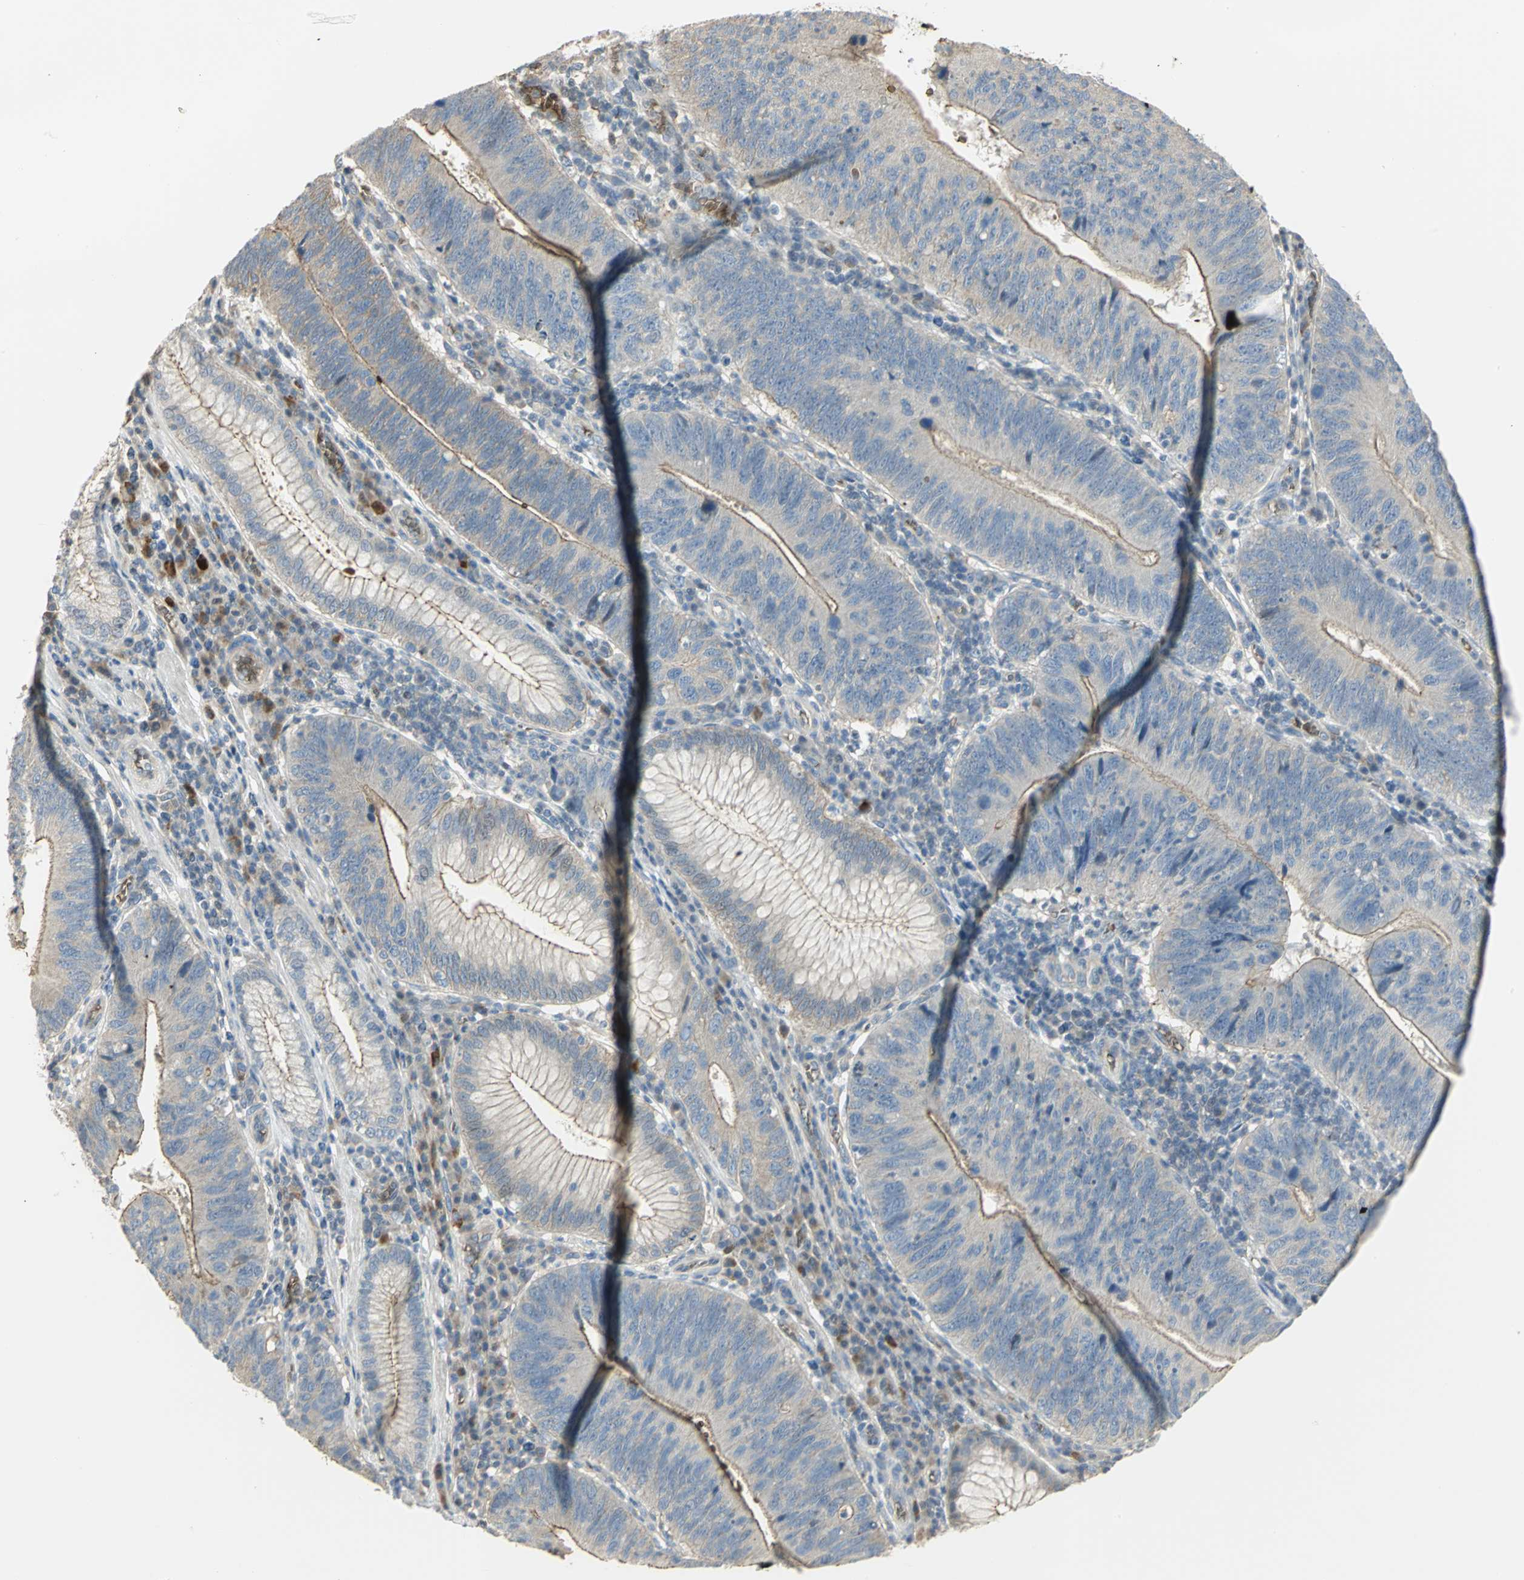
{"staining": {"intensity": "weak", "quantity": ">75%", "location": "cytoplasmic/membranous"}, "tissue": "stomach cancer", "cell_type": "Tumor cells", "image_type": "cancer", "snomed": [{"axis": "morphology", "description": "Adenocarcinoma, NOS"}, {"axis": "topography", "description": "Stomach"}], "caption": "A micrograph of human stomach adenocarcinoma stained for a protein displays weak cytoplasmic/membranous brown staining in tumor cells. (Brightfield microscopy of DAB IHC at high magnification).", "gene": "ANK1", "patient": {"sex": "male", "age": 59}}